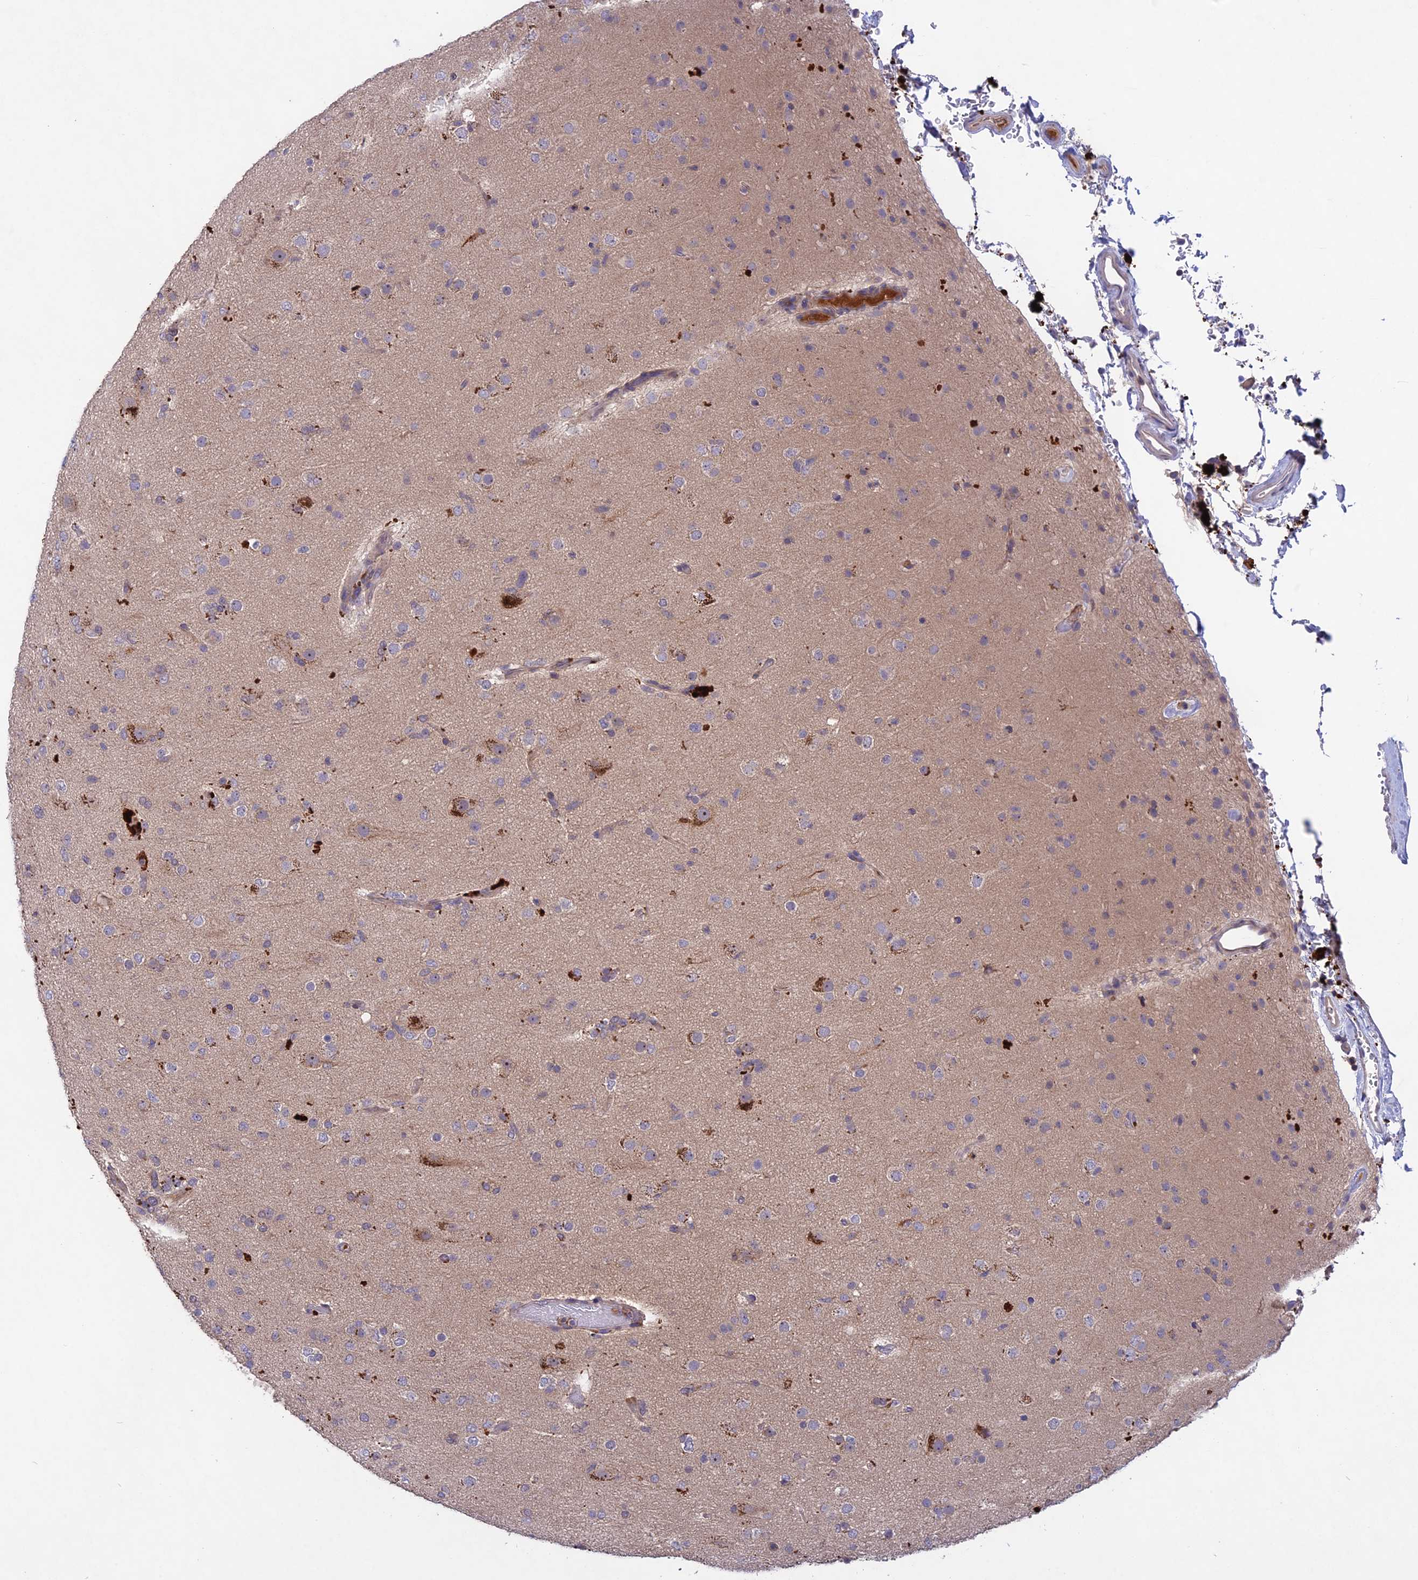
{"staining": {"intensity": "weak", "quantity": "<25%", "location": "cytoplasmic/membranous"}, "tissue": "glioma", "cell_type": "Tumor cells", "image_type": "cancer", "snomed": [{"axis": "morphology", "description": "Glioma, malignant, Low grade"}, {"axis": "topography", "description": "Brain"}], "caption": "DAB (3,3'-diaminobenzidine) immunohistochemical staining of glioma shows no significant positivity in tumor cells. (DAB immunohistochemistry visualized using brightfield microscopy, high magnification).", "gene": "ADO", "patient": {"sex": "male", "age": 65}}